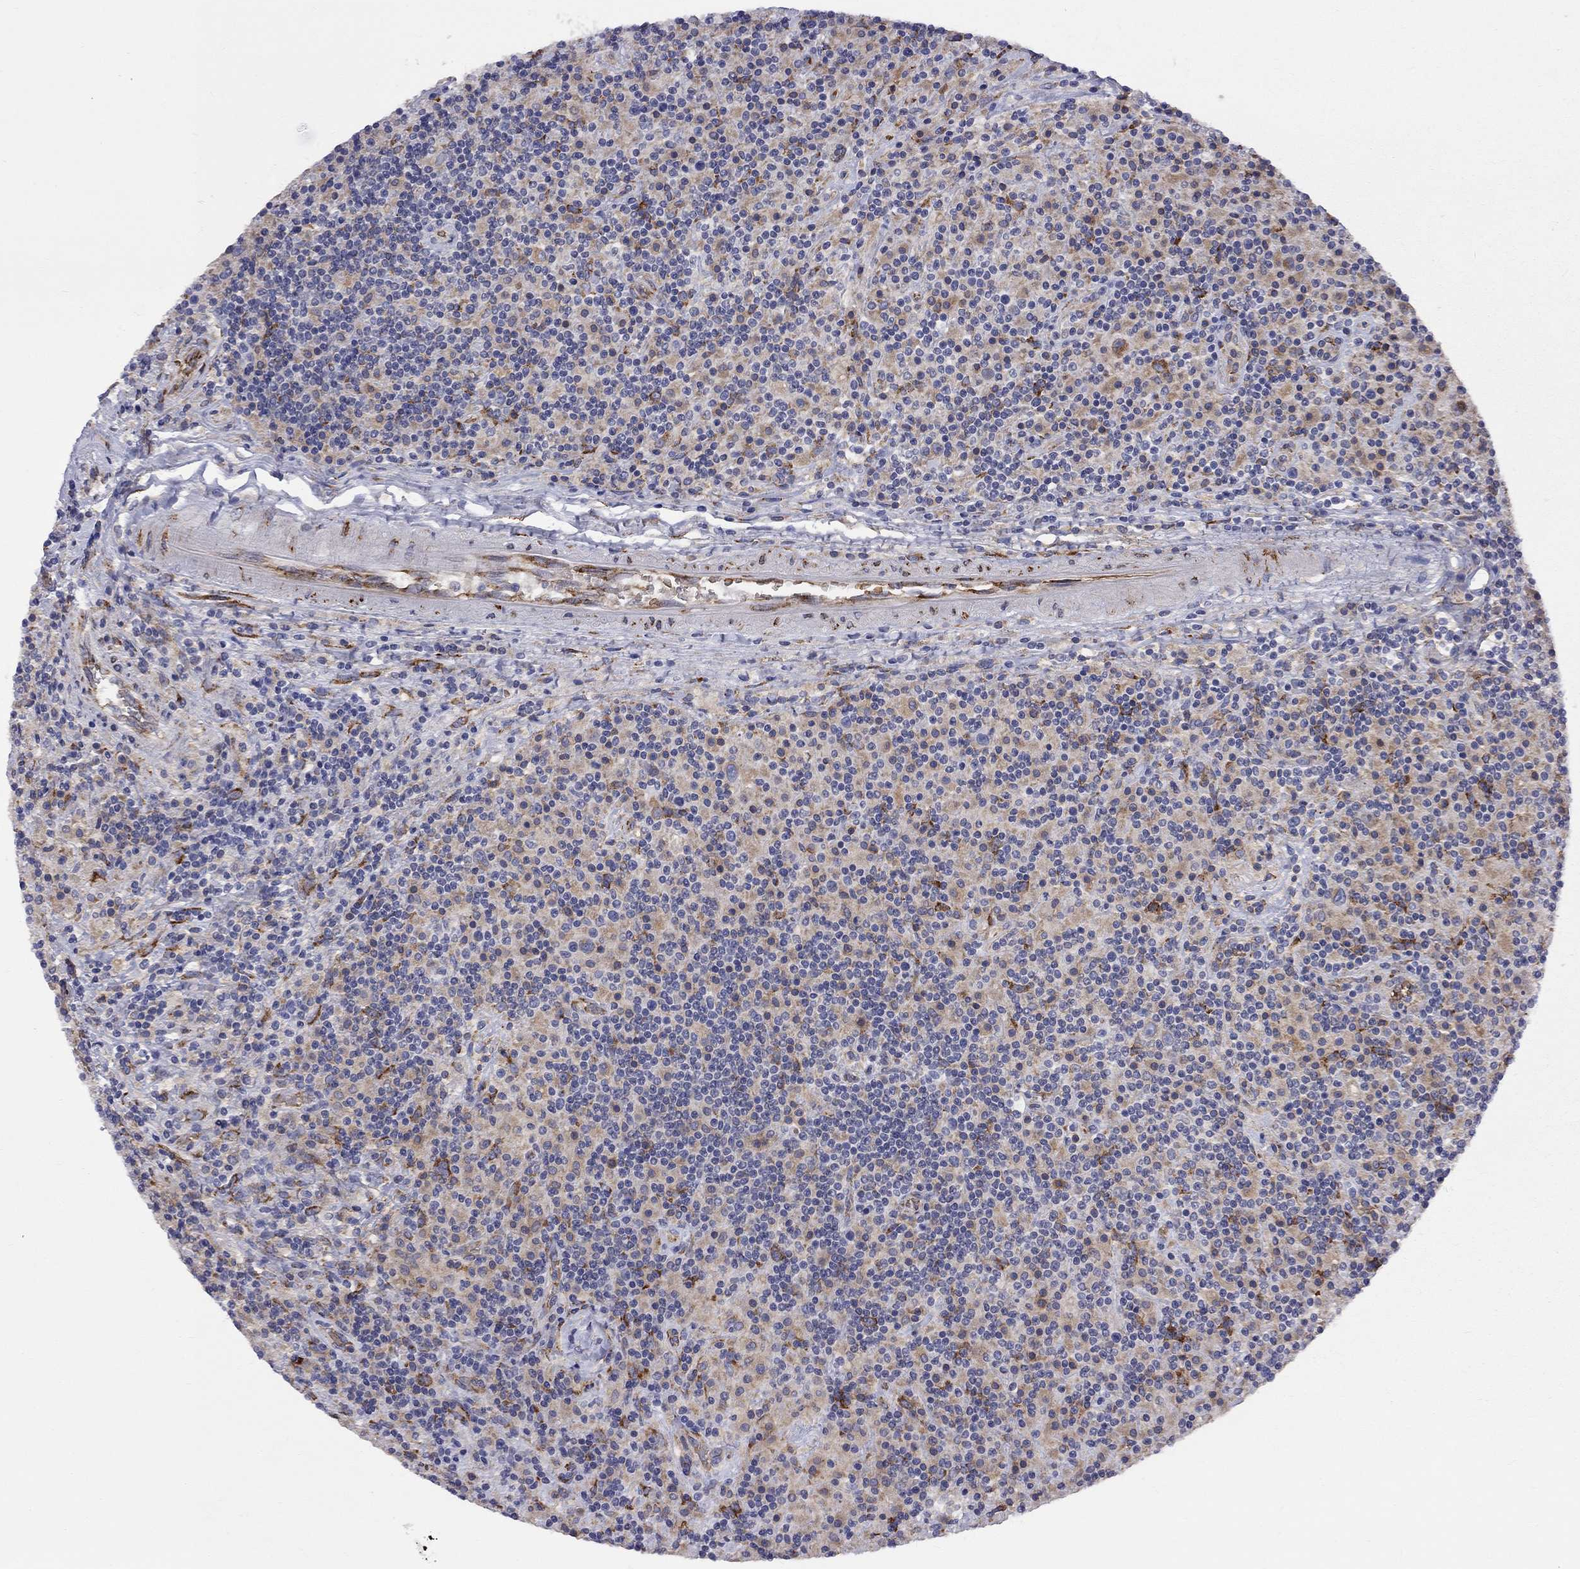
{"staining": {"intensity": "negative", "quantity": "none", "location": "none"}, "tissue": "lymphoma", "cell_type": "Tumor cells", "image_type": "cancer", "snomed": [{"axis": "morphology", "description": "Hodgkin's disease, NOS"}, {"axis": "topography", "description": "Lymph node"}], "caption": "Immunohistochemistry of lymphoma reveals no positivity in tumor cells.", "gene": "CASTOR1", "patient": {"sex": "male", "age": 70}}